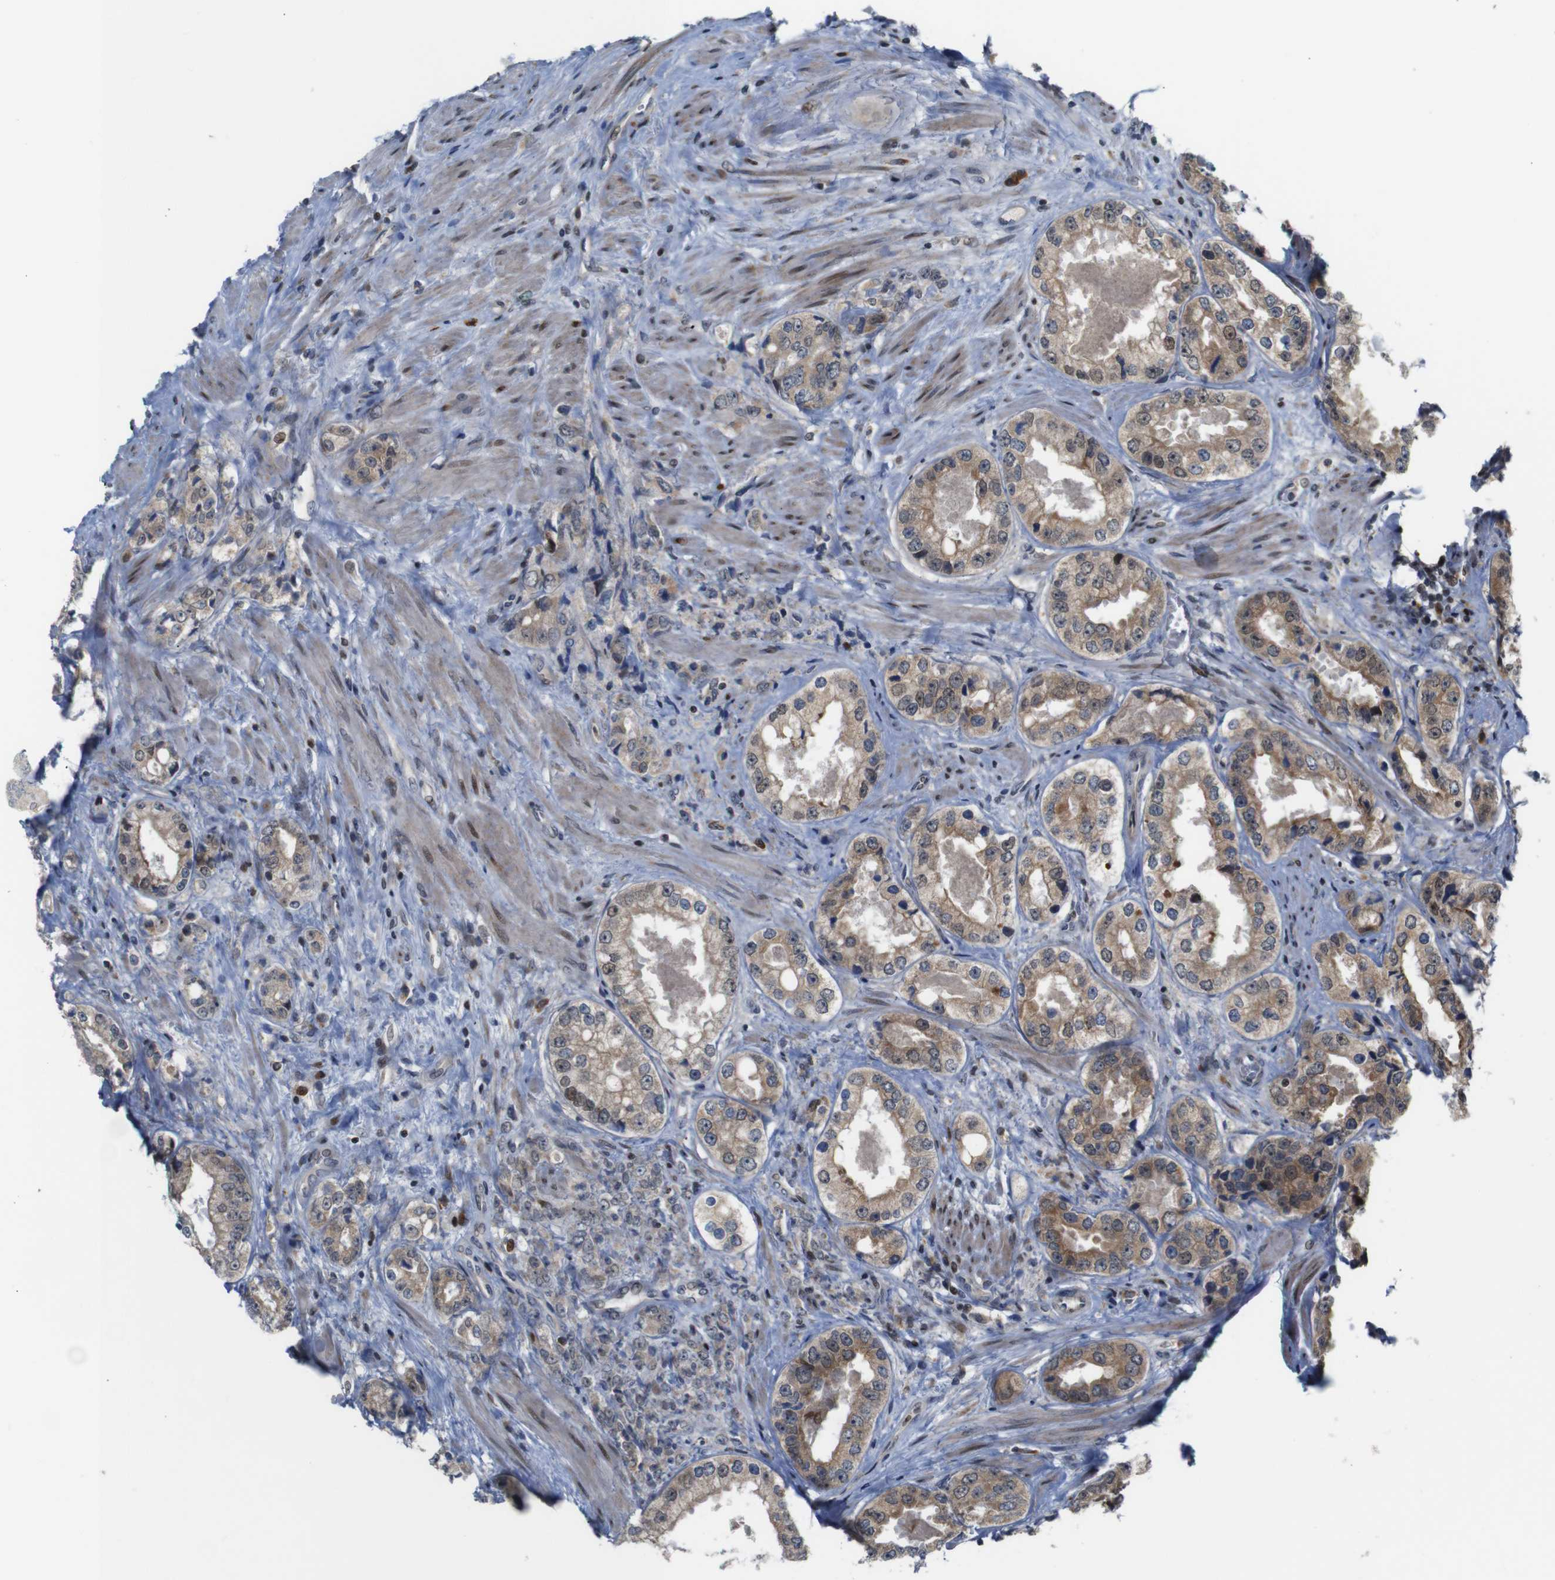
{"staining": {"intensity": "moderate", "quantity": ">75%", "location": "cytoplasmic/membranous"}, "tissue": "prostate cancer", "cell_type": "Tumor cells", "image_type": "cancer", "snomed": [{"axis": "morphology", "description": "Adenocarcinoma, High grade"}, {"axis": "topography", "description": "Prostate"}], "caption": "Moderate cytoplasmic/membranous positivity is appreciated in approximately >75% of tumor cells in prostate cancer.", "gene": "PTPN1", "patient": {"sex": "male", "age": 61}}